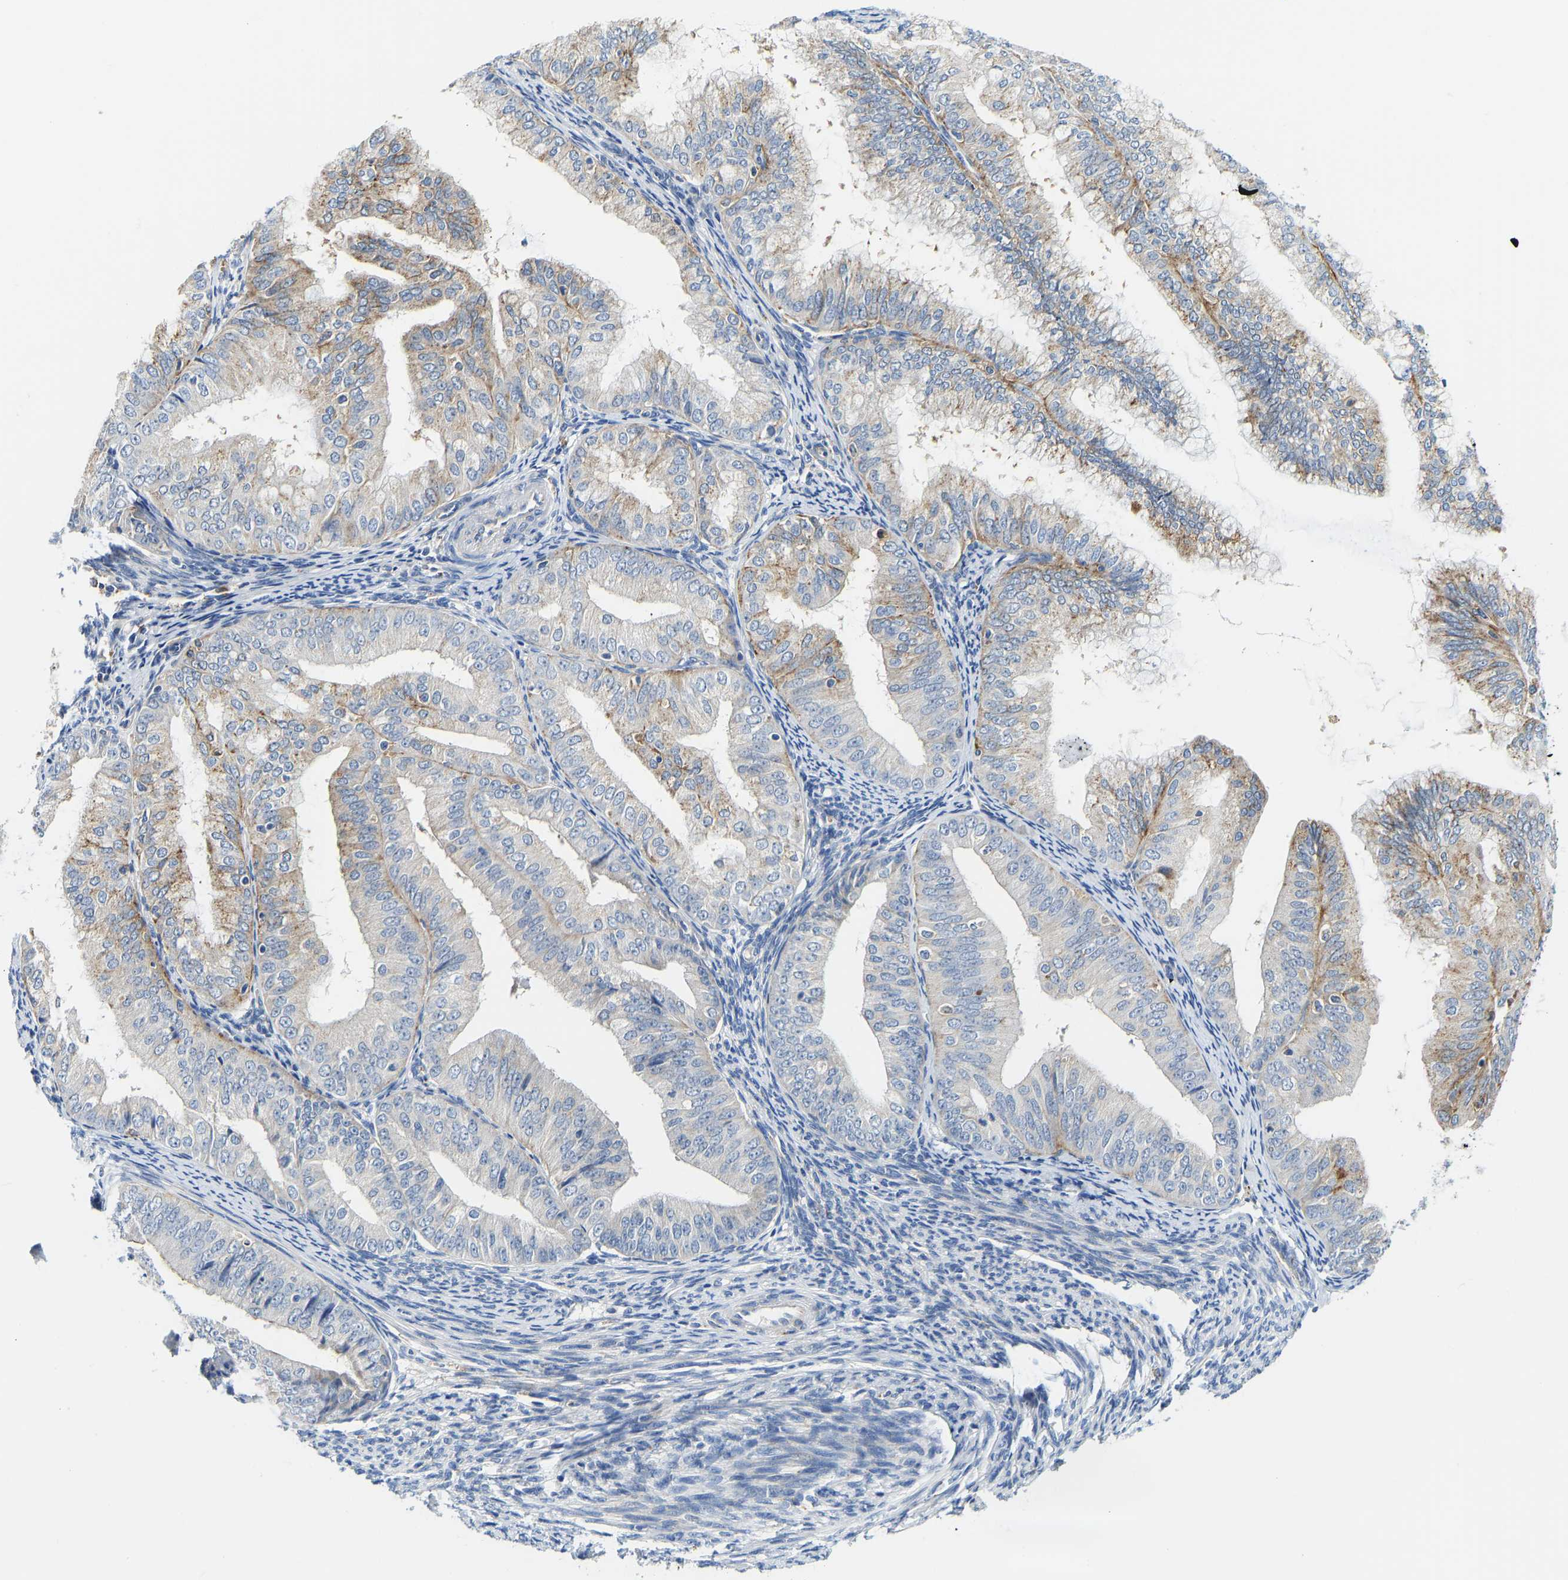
{"staining": {"intensity": "weak", "quantity": "25%-75%", "location": "cytoplasmic/membranous"}, "tissue": "endometrial cancer", "cell_type": "Tumor cells", "image_type": "cancer", "snomed": [{"axis": "morphology", "description": "Adenocarcinoma, NOS"}, {"axis": "topography", "description": "Endometrium"}], "caption": "Immunohistochemistry (IHC) (DAB) staining of endometrial cancer exhibits weak cytoplasmic/membranous protein expression in about 25%-75% of tumor cells.", "gene": "ATP6V1E1", "patient": {"sex": "female", "age": 63}}